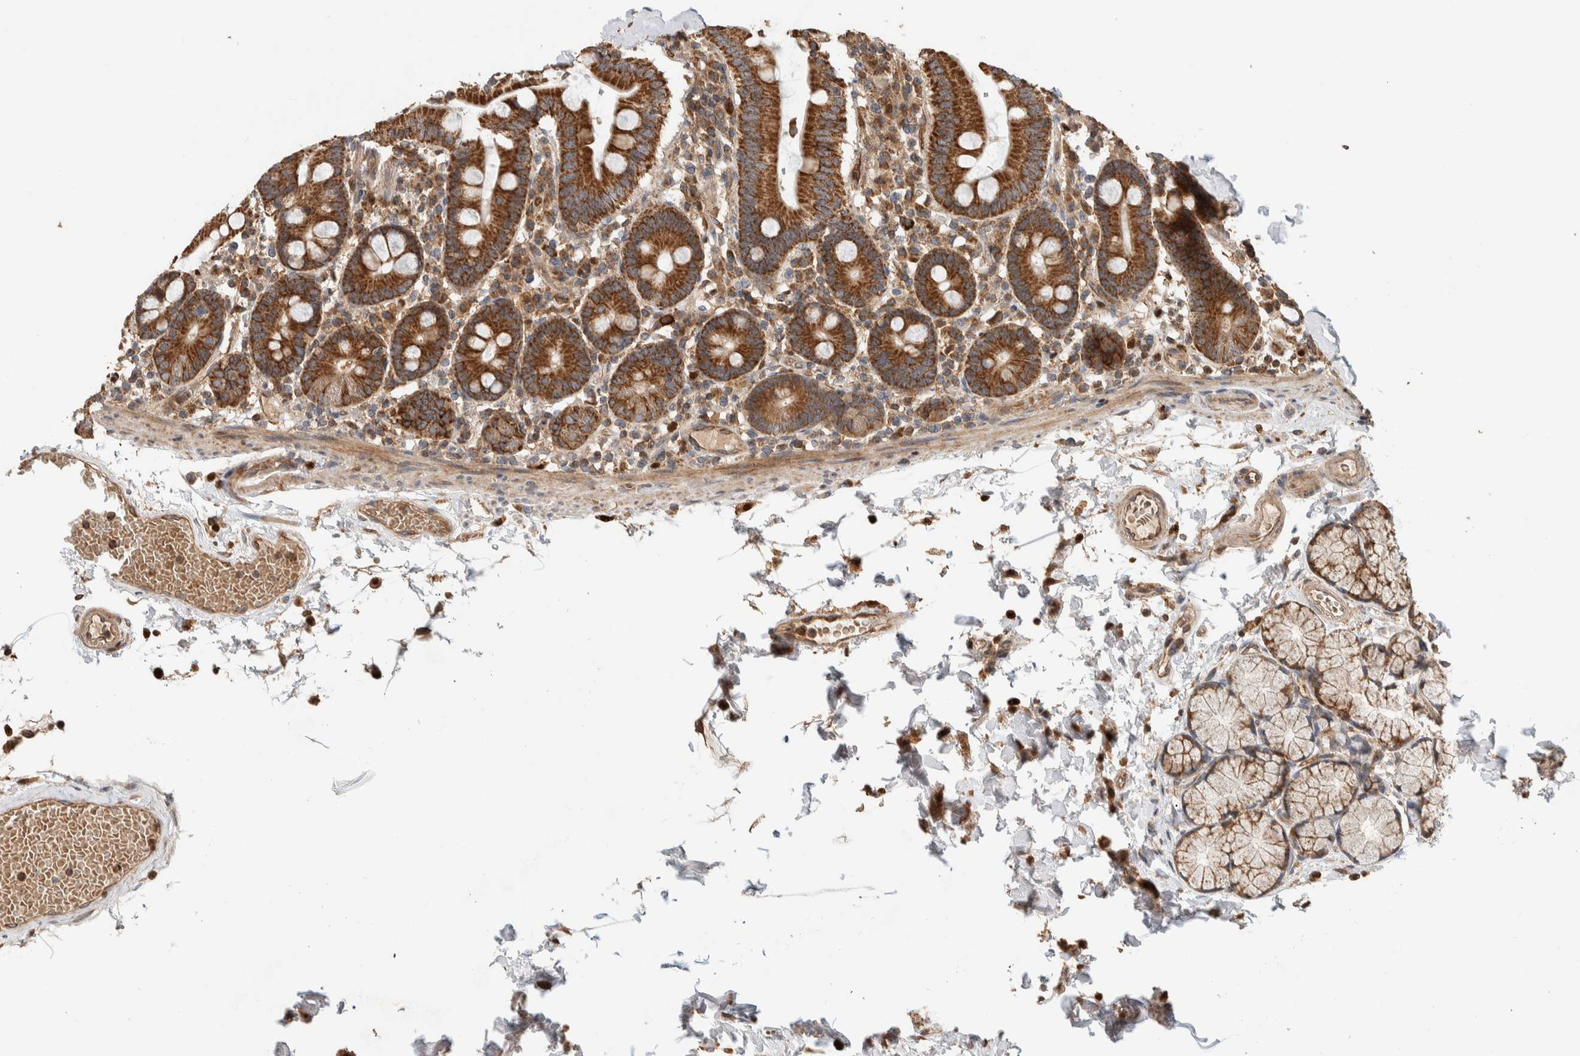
{"staining": {"intensity": "strong", "quantity": ">75%", "location": "cytoplasmic/membranous"}, "tissue": "duodenum", "cell_type": "Glandular cells", "image_type": "normal", "snomed": [{"axis": "morphology", "description": "Normal tissue, NOS"}, {"axis": "topography", "description": "Small intestine, NOS"}], "caption": "Protein analysis of unremarkable duodenum shows strong cytoplasmic/membranous positivity in approximately >75% of glandular cells.", "gene": "VPS53", "patient": {"sex": "female", "age": 71}}